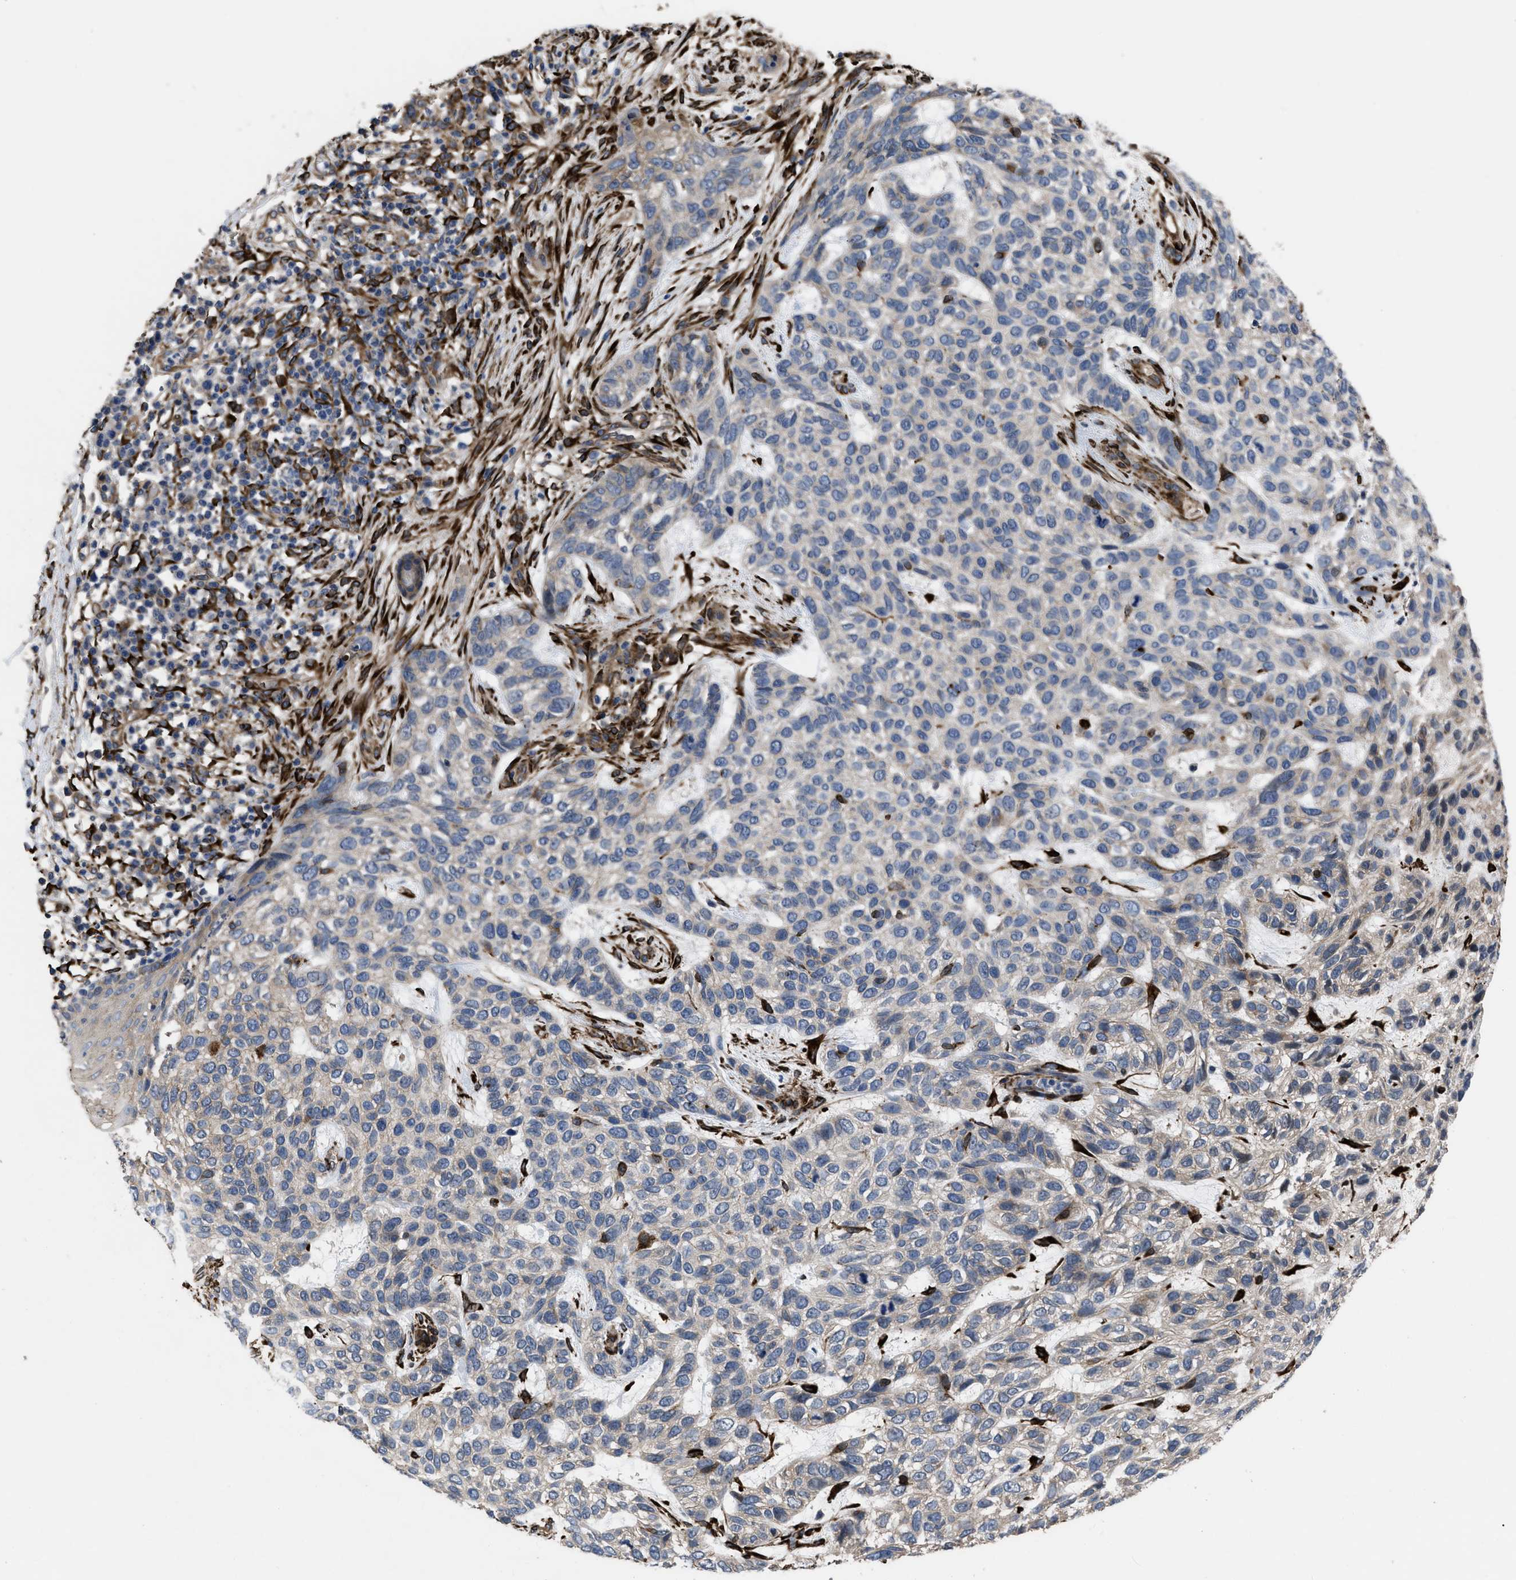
{"staining": {"intensity": "negative", "quantity": "none", "location": "none"}, "tissue": "skin cancer", "cell_type": "Tumor cells", "image_type": "cancer", "snomed": [{"axis": "morphology", "description": "Normal tissue, NOS"}, {"axis": "morphology", "description": "Basal cell carcinoma"}, {"axis": "topography", "description": "Skin"}], "caption": "A photomicrograph of human basal cell carcinoma (skin) is negative for staining in tumor cells.", "gene": "SQLE", "patient": {"sex": "male", "age": 79}}